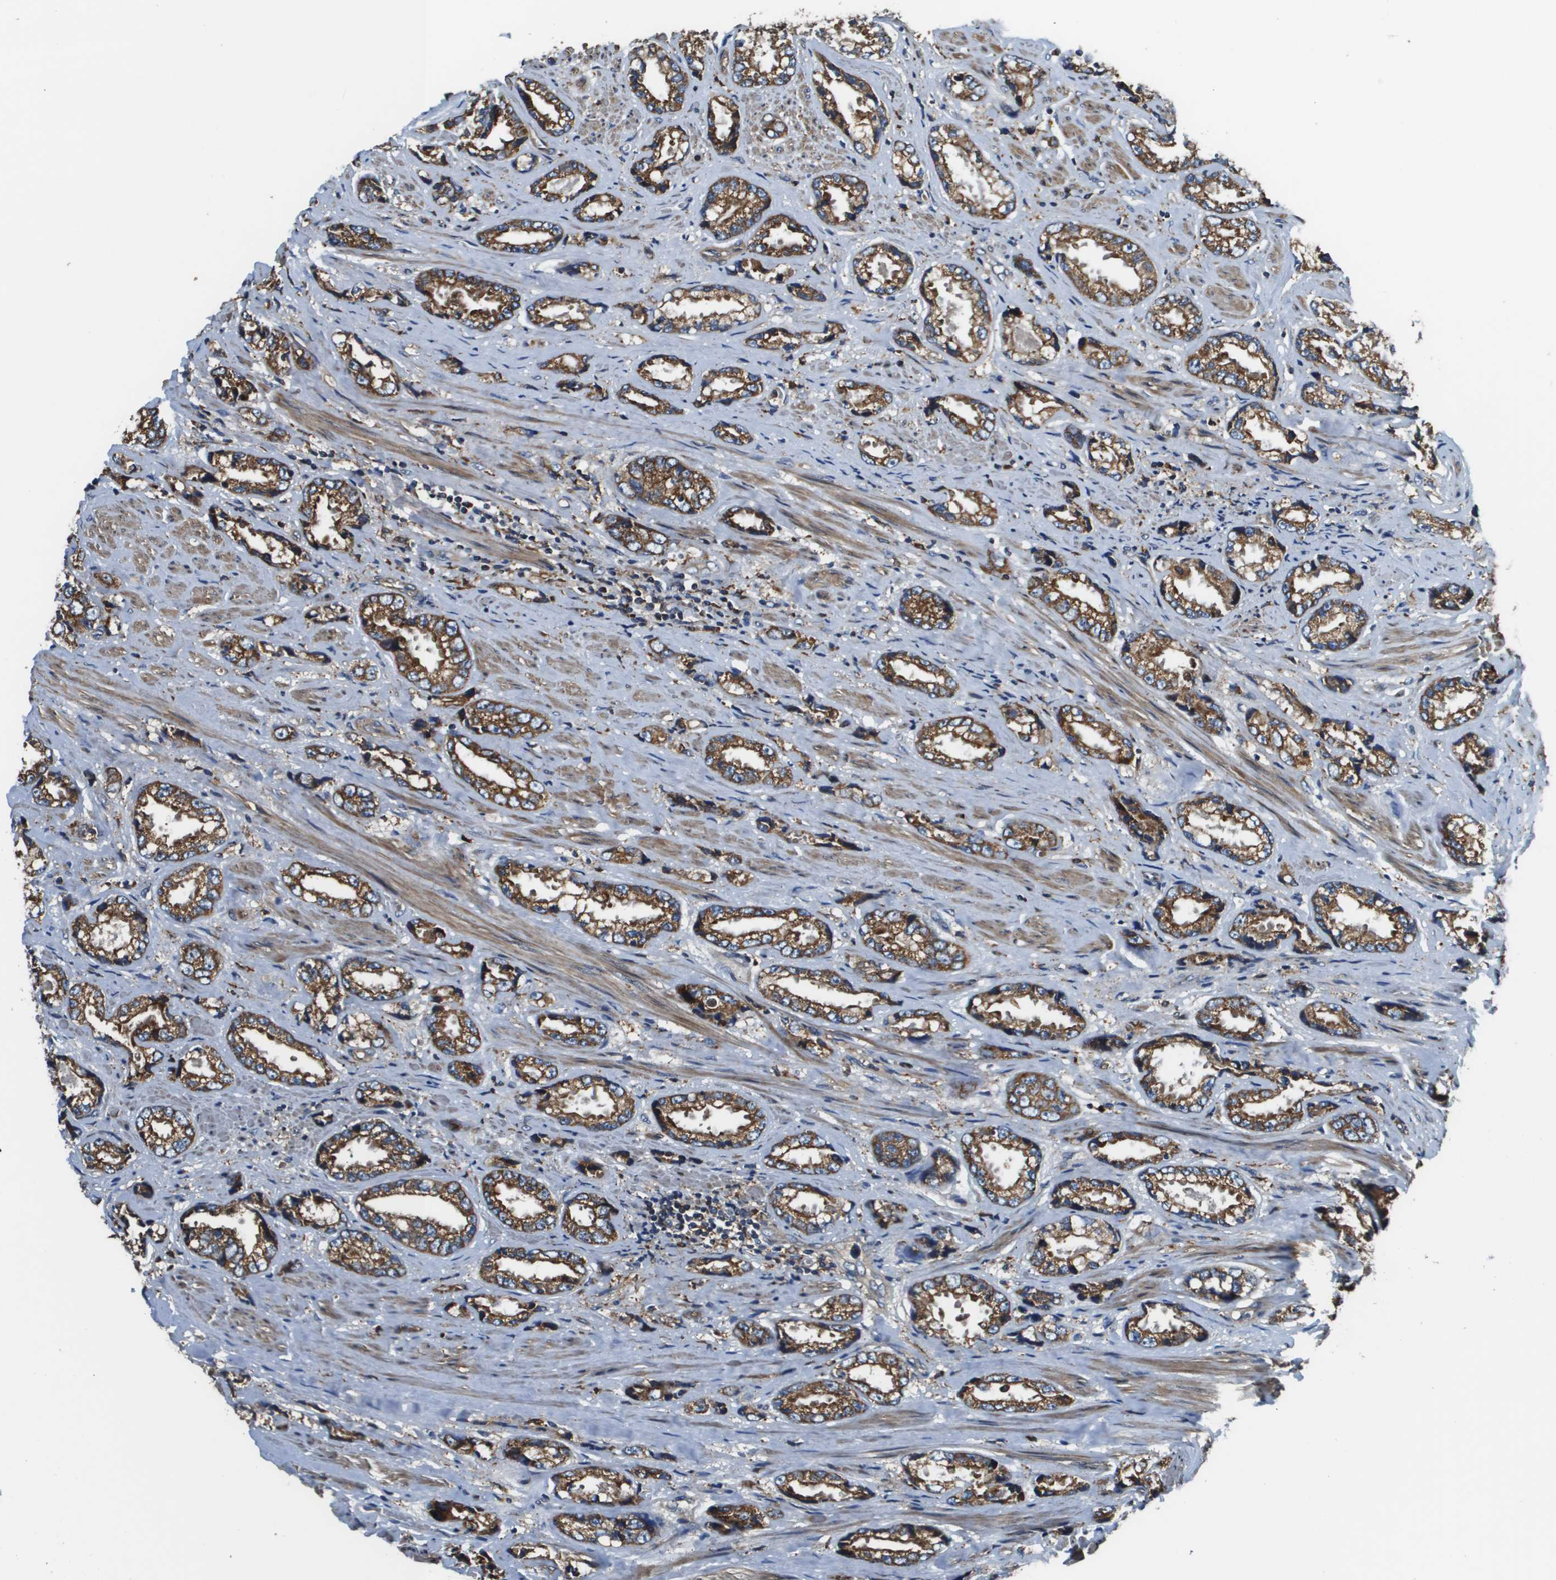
{"staining": {"intensity": "strong", "quantity": ">75%", "location": "cytoplasmic/membranous"}, "tissue": "prostate cancer", "cell_type": "Tumor cells", "image_type": "cancer", "snomed": [{"axis": "morphology", "description": "Adenocarcinoma, High grade"}, {"axis": "topography", "description": "Prostate"}], "caption": "Adenocarcinoma (high-grade) (prostate) stained with a protein marker shows strong staining in tumor cells.", "gene": "CNPY3", "patient": {"sex": "male", "age": 61}}